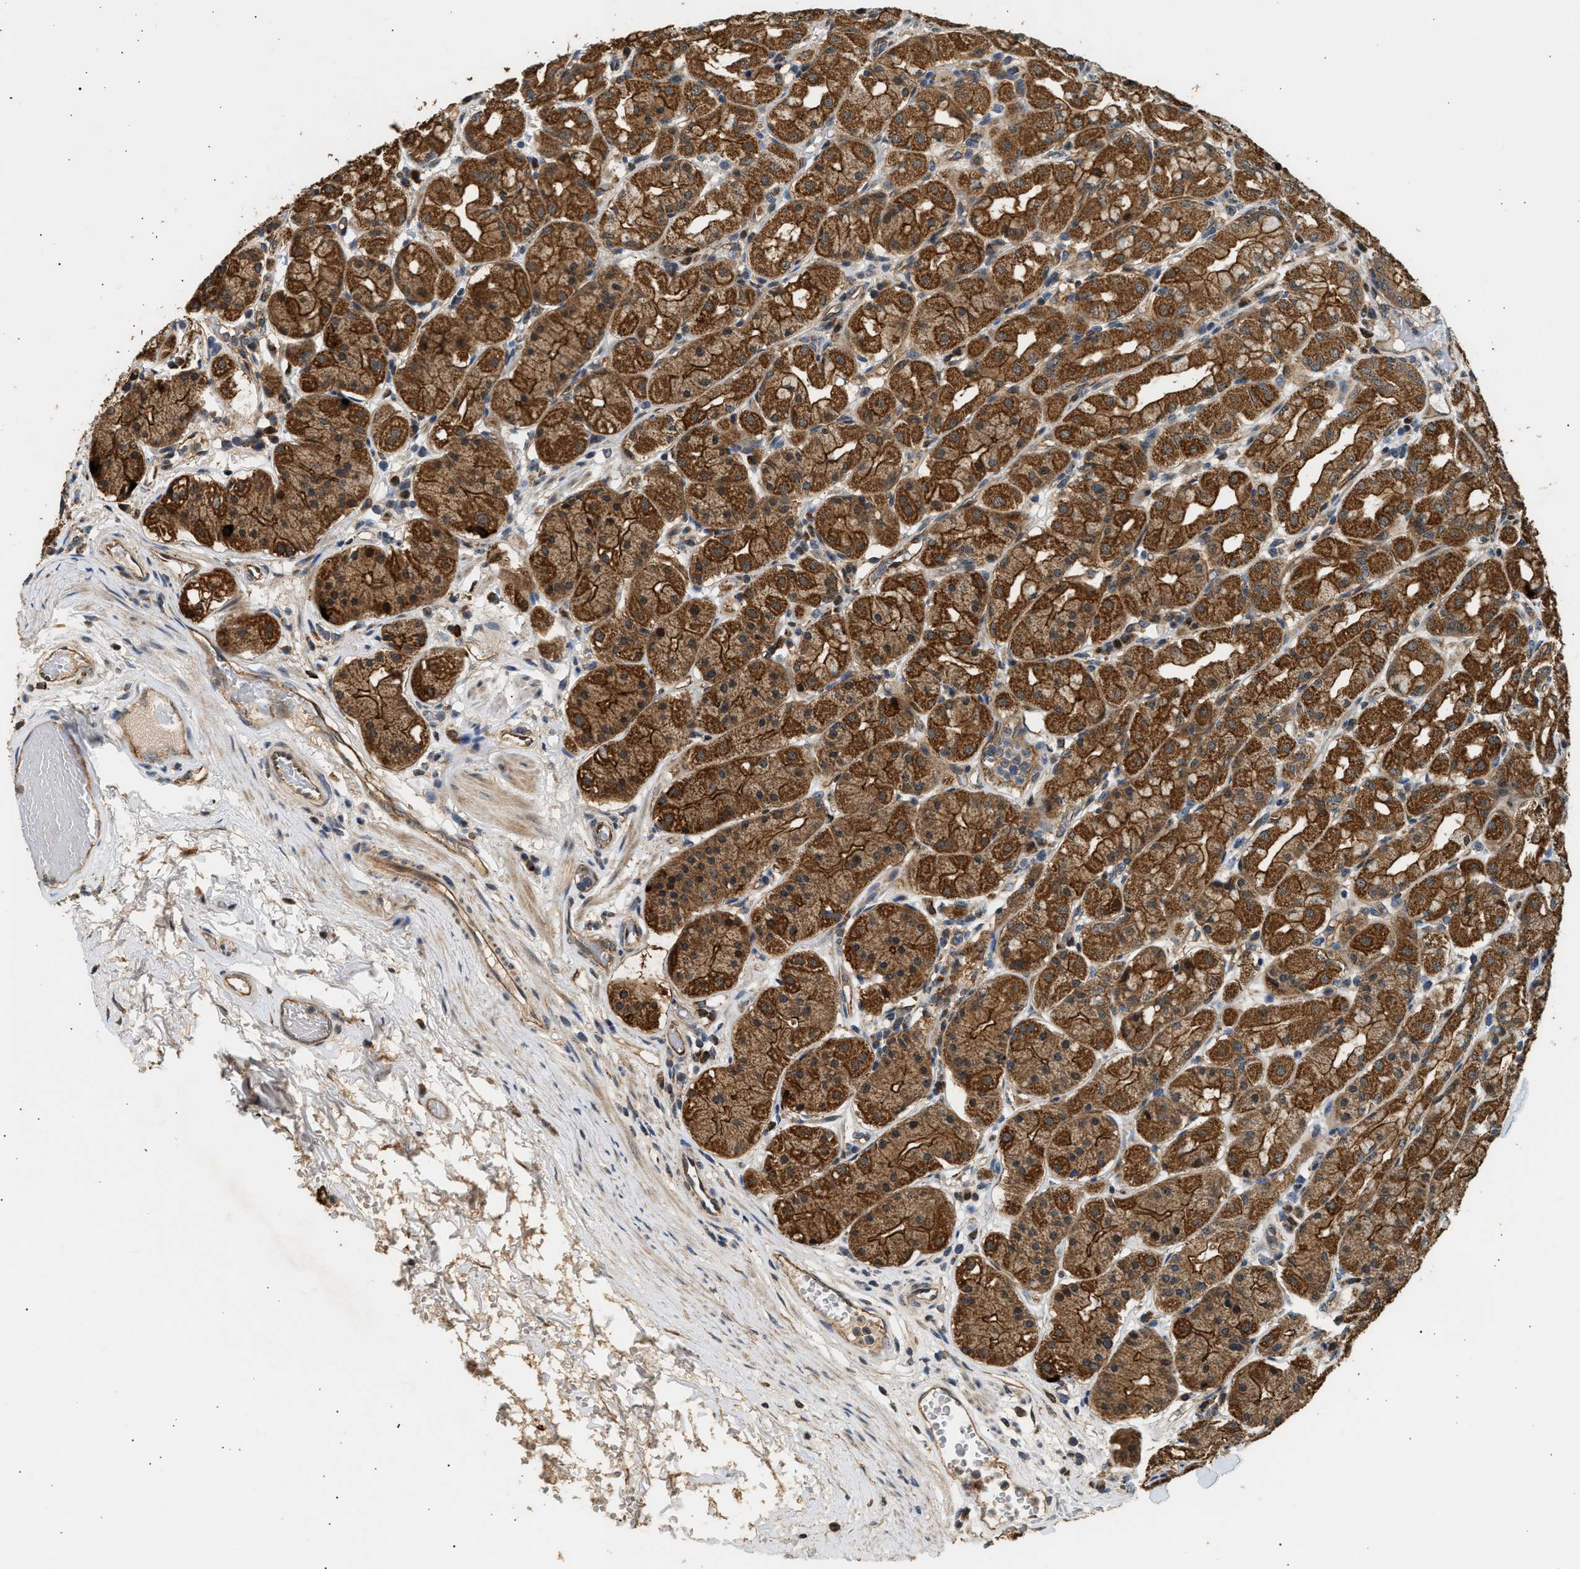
{"staining": {"intensity": "strong", "quantity": ">75%", "location": "cytoplasmic/membranous"}, "tissue": "stomach", "cell_type": "Glandular cells", "image_type": "normal", "snomed": [{"axis": "morphology", "description": "Normal tissue, NOS"}, {"axis": "topography", "description": "Stomach"}, {"axis": "topography", "description": "Stomach, lower"}], "caption": "Immunohistochemistry (IHC) photomicrograph of benign stomach: human stomach stained using immunohistochemistry (IHC) shows high levels of strong protein expression localized specifically in the cytoplasmic/membranous of glandular cells, appearing as a cytoplasmic/membranous brown color.", "gene": "DUSP14", "patient": {"sex": "female", "age": 56}}